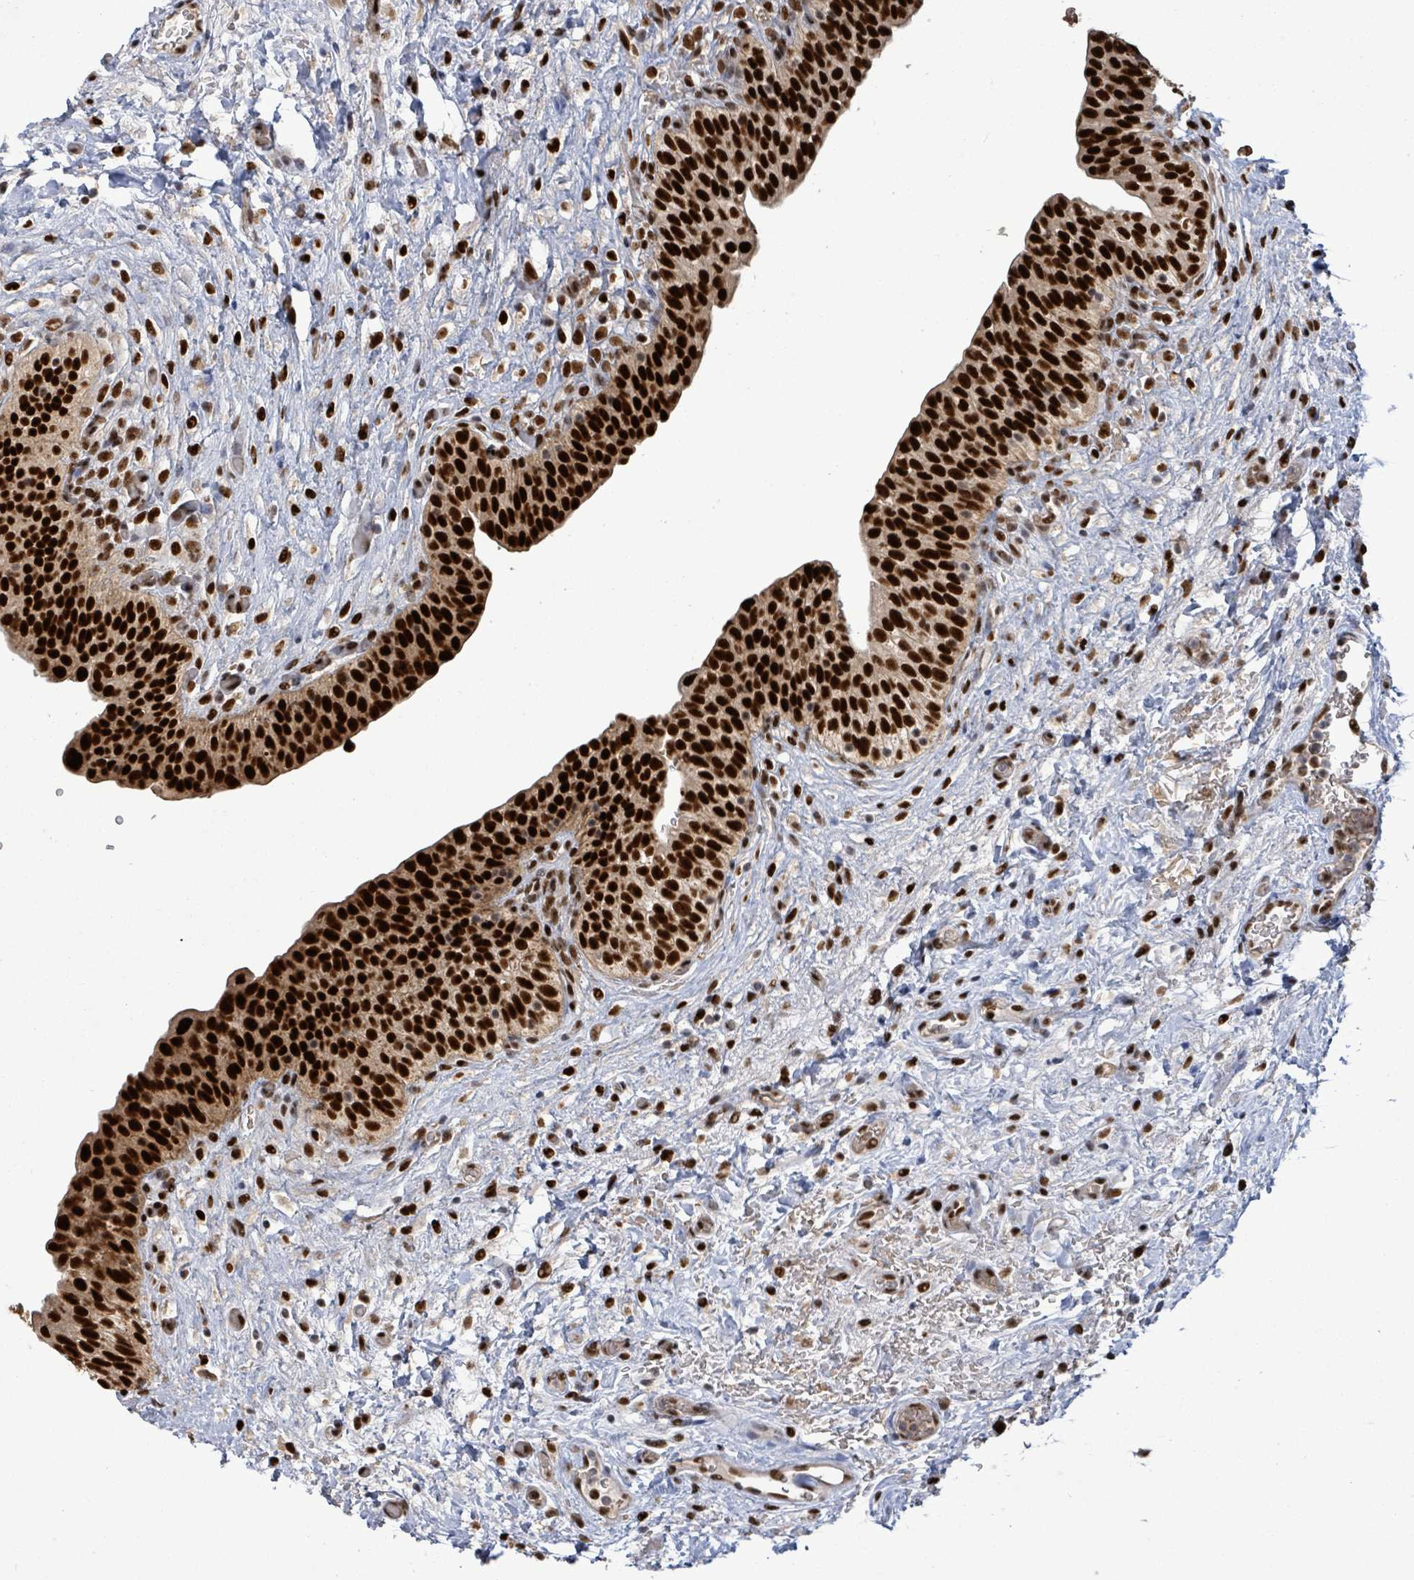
{"staining": {"intensity": "strong", "quantity": ">75%", "location": "nuclear"}, "tissue": "urinary bladder", "cell_type": "Urothelial cells", "image_type": "normal", "snomed": [{"axis": "morphology", "description": "Normal tissue, NOS"}, {"axis": "topography", "description": "Urinary bladder"}], "caption": "DAB (3,3'-diaminobenzidine) immunohistochemical staining of normal urinary bladder demonstrates strong nuclear protein positivity in about >75% of urothelial cells. (DAB IHC with brightfield microscopy, high magnification).", "gene": "PATZ1", "patient": {"sex": "male", "age": 69}}